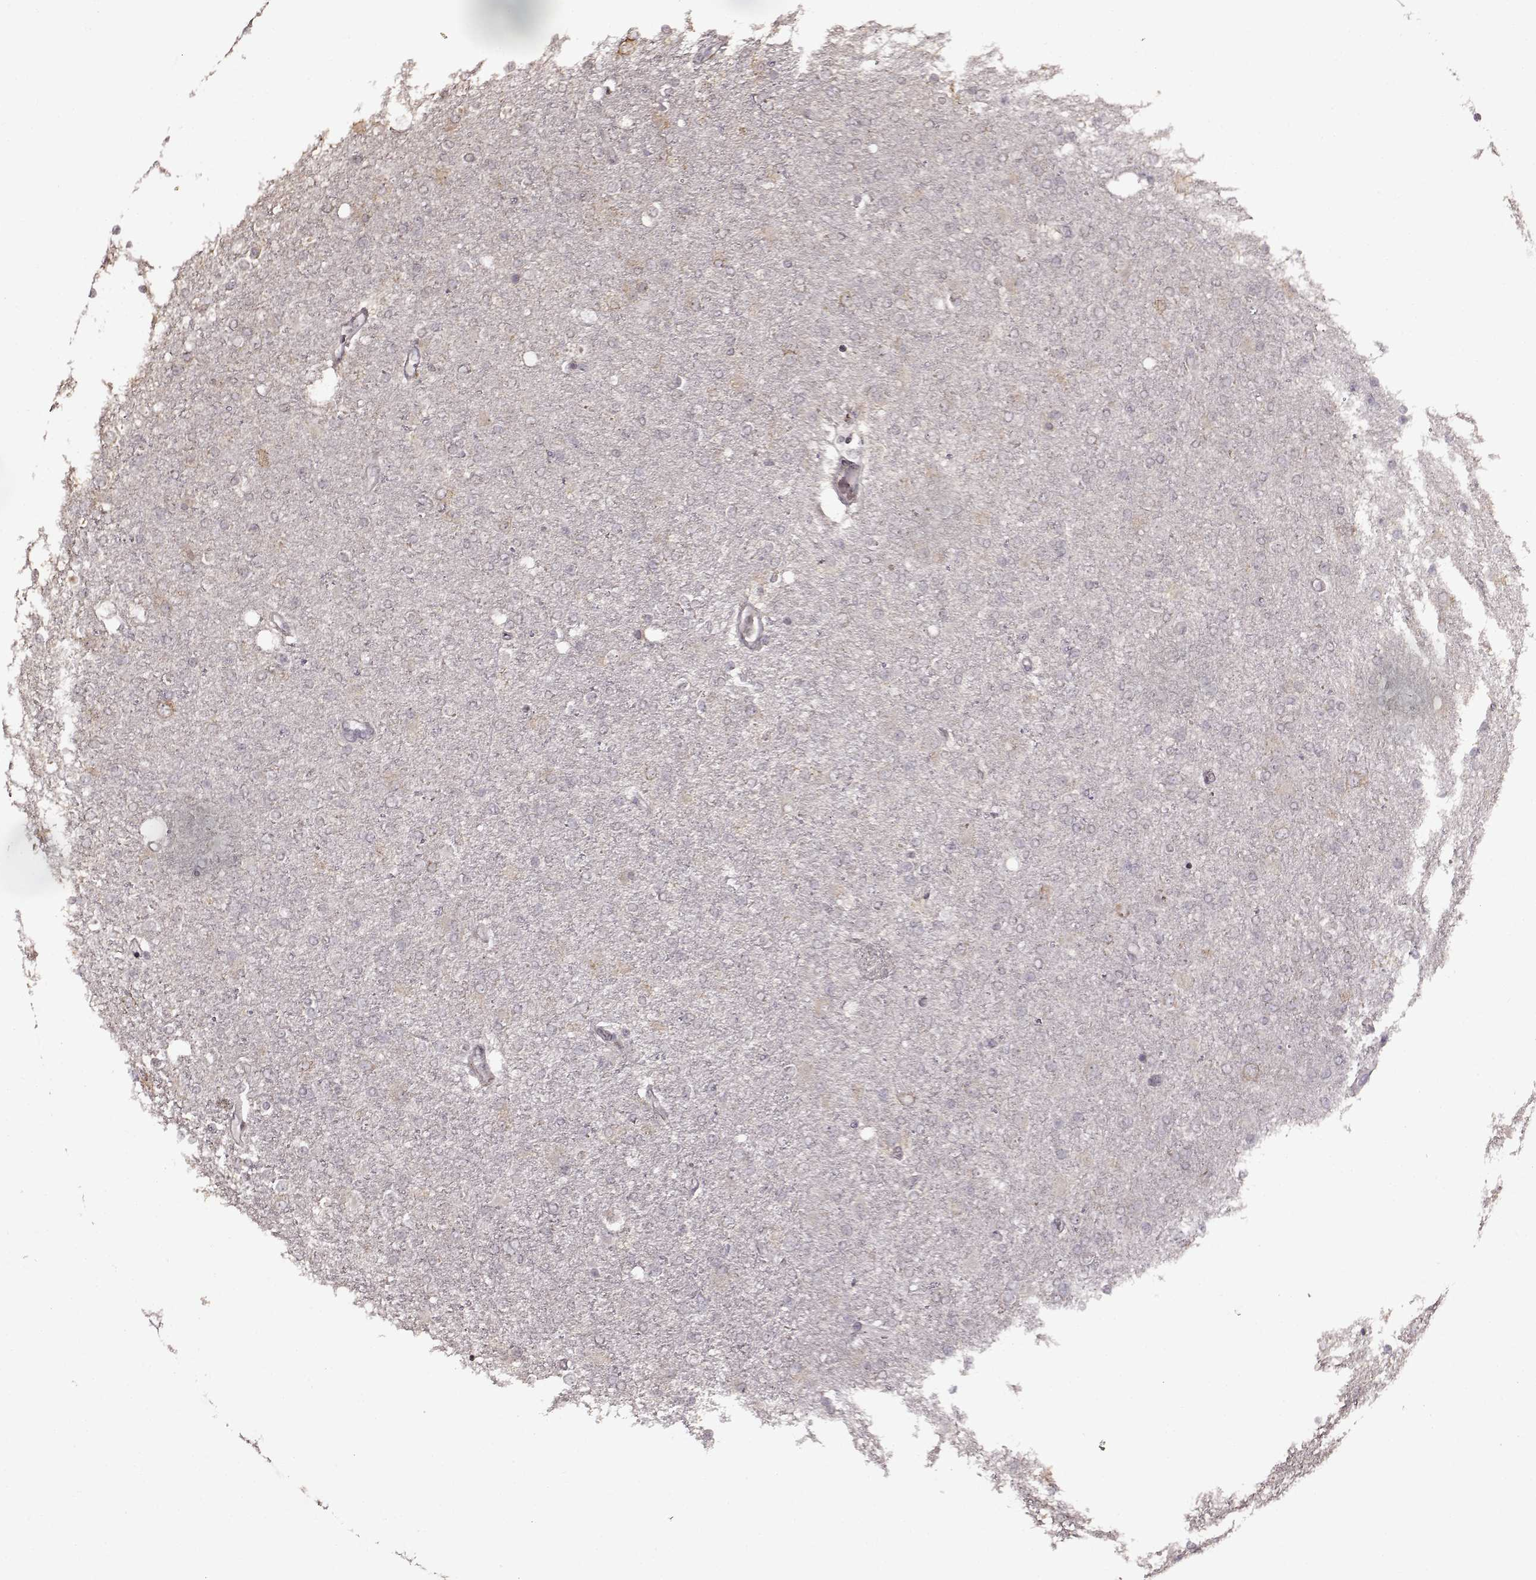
{"staining": {"intensity": "negative", "quantity": "none", "location": "none"}, "tissue": "glioma", "cell_type": "Tumor cells", "image_type": "cancer", "snomed": [{"axis": "morphology", "description": "Glioma, malignant, High grade"}, {"axis": "topography", "description": "Cerebral cortex"}], "caption": "The IHC photomicrograph has no significant positivity in tumor cells of high-grade glioma (malignant) tissue. (DAB (3,3'-diaminobenzidine) immunohistochemistry (IHC) with hematoxylin counter stain).", "gene": "FSHB", "patient": {"sex": "male", "age": 70}}